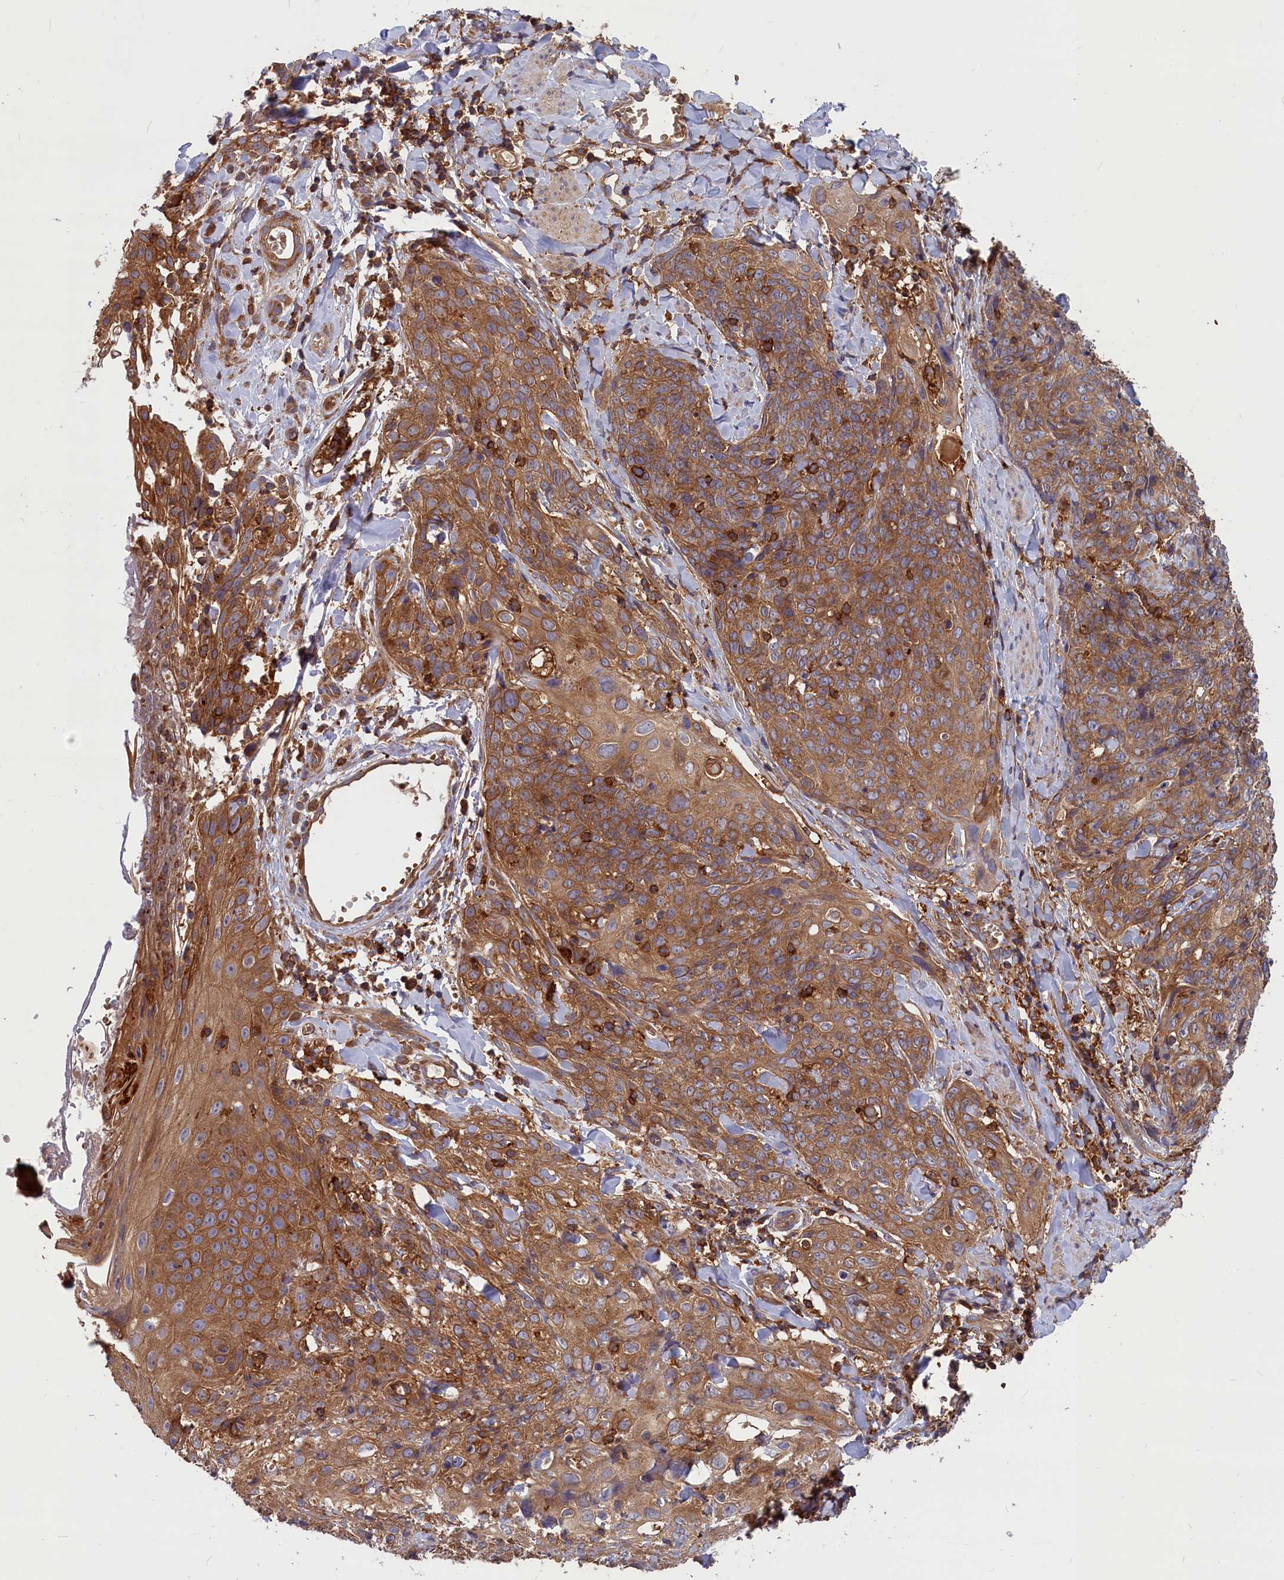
{"staining": {"intensity": "moderate", "quantity": ">75%", "location": "cytoplasmic/membranous"}, "tissue": "skin cancer", "cell_type": "Tumor cells", "image_type": "cancer", "snomed": [{"axis": "morphology", "description": "Squamous cell carcinoma, NOS"}, {"axis": "topography", "description": "Skin"}, {"axis": "topography", "description": "Vulva"}], "caption": "IHC micrograph of human skin cancer stained for a protein (brown), which exhibits medium levels of moderate cytoplasmic/membranous expression in about >75% of tumor cells.", "gene": "MYO9B", "patient": {"sex": "female", "age": 85}}